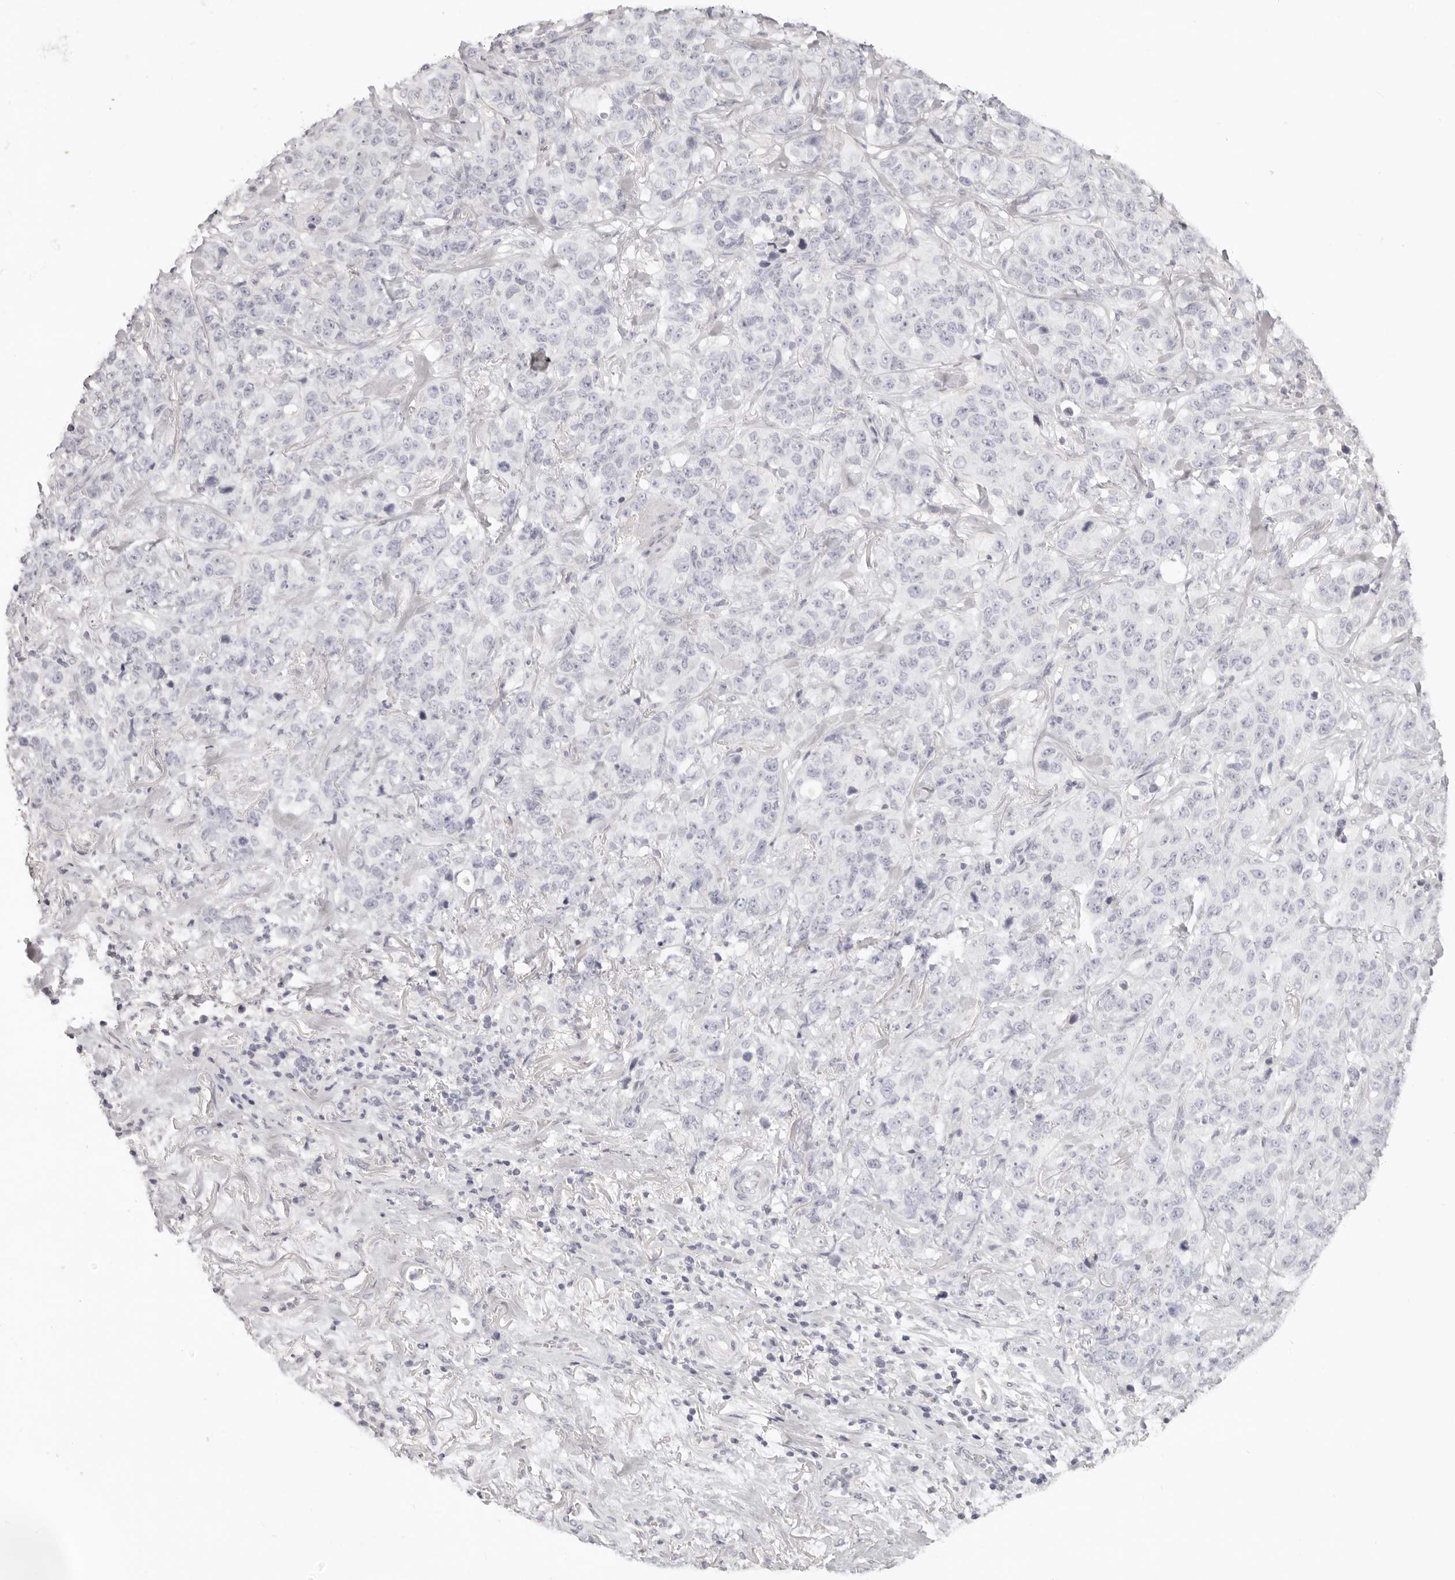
{"staining": {"intensity": "negative", "quantity": "none", "location": "none"}, "tissue": "stomach cancer", "cell_type": "Tumor cells", "image_type": "cancer", "snomed": [{"axis": "morphology", "description": "Adenocarcinoma, NOS"}, {"axis": "topography", "description": "Stomach"}], "caption": "Stomach adenocarcinoma stained for a protein using immunohistochemistry (IHC) reveals no positivity tumor cells.", "gene": "FABP1", "patient": {"sex": "male", "age": 48}}